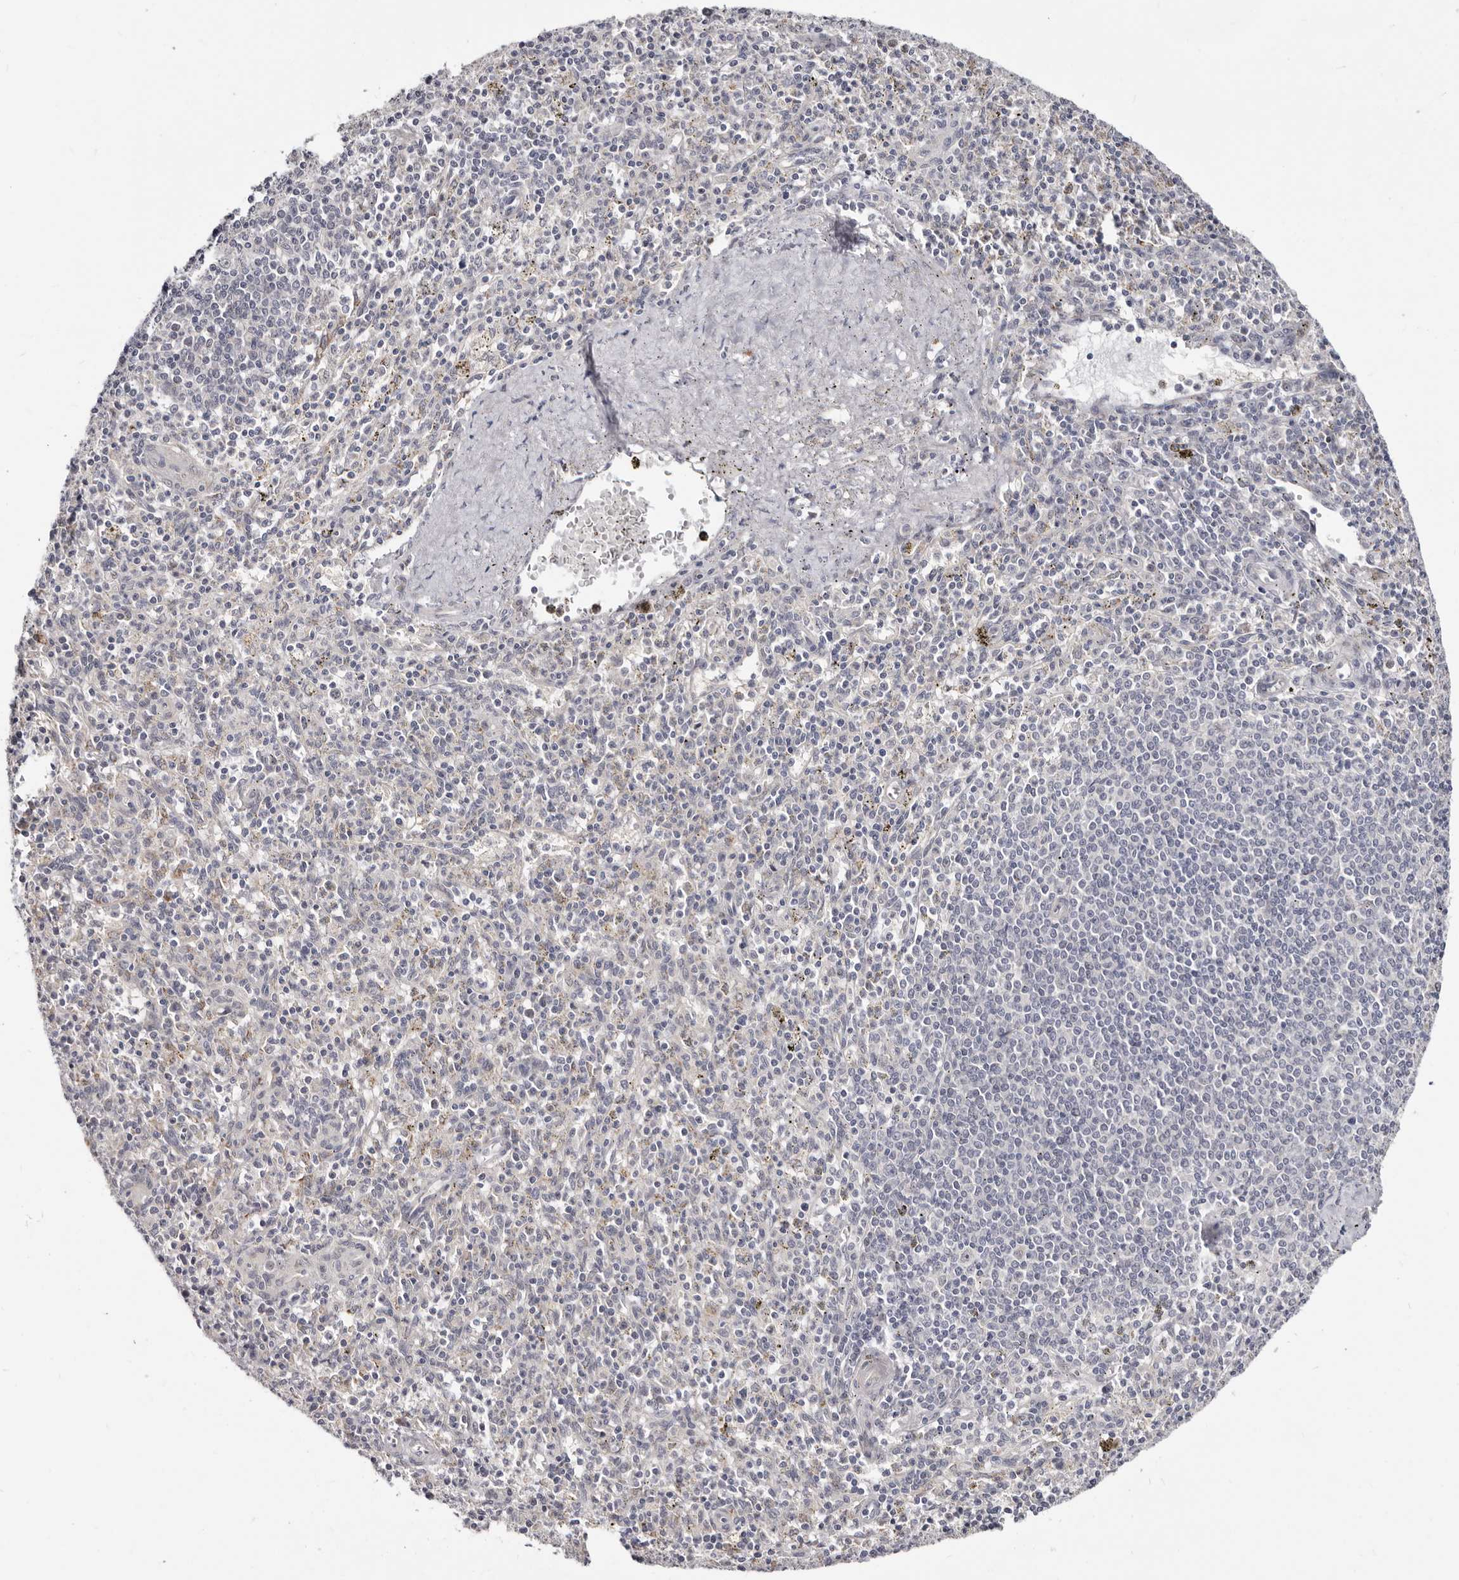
{"staining": {"intensity": "negative", "quantity": "none", "location": "none"}, "tissue": "spleen", "cell_type": "Cells in red pulp", "image_type": "normal", "snomed": [{"axis": "morphology", "description": "Normal tissue, NOS"}, {"axis": "topography", "description": "Spleen"}], "caption": "Immunohistochemical staining of normal spleen demonstrates no significant expression in cells in red pulp.", "gene": "KLHL4", "patient": {"sex": "male", "age": 72}}